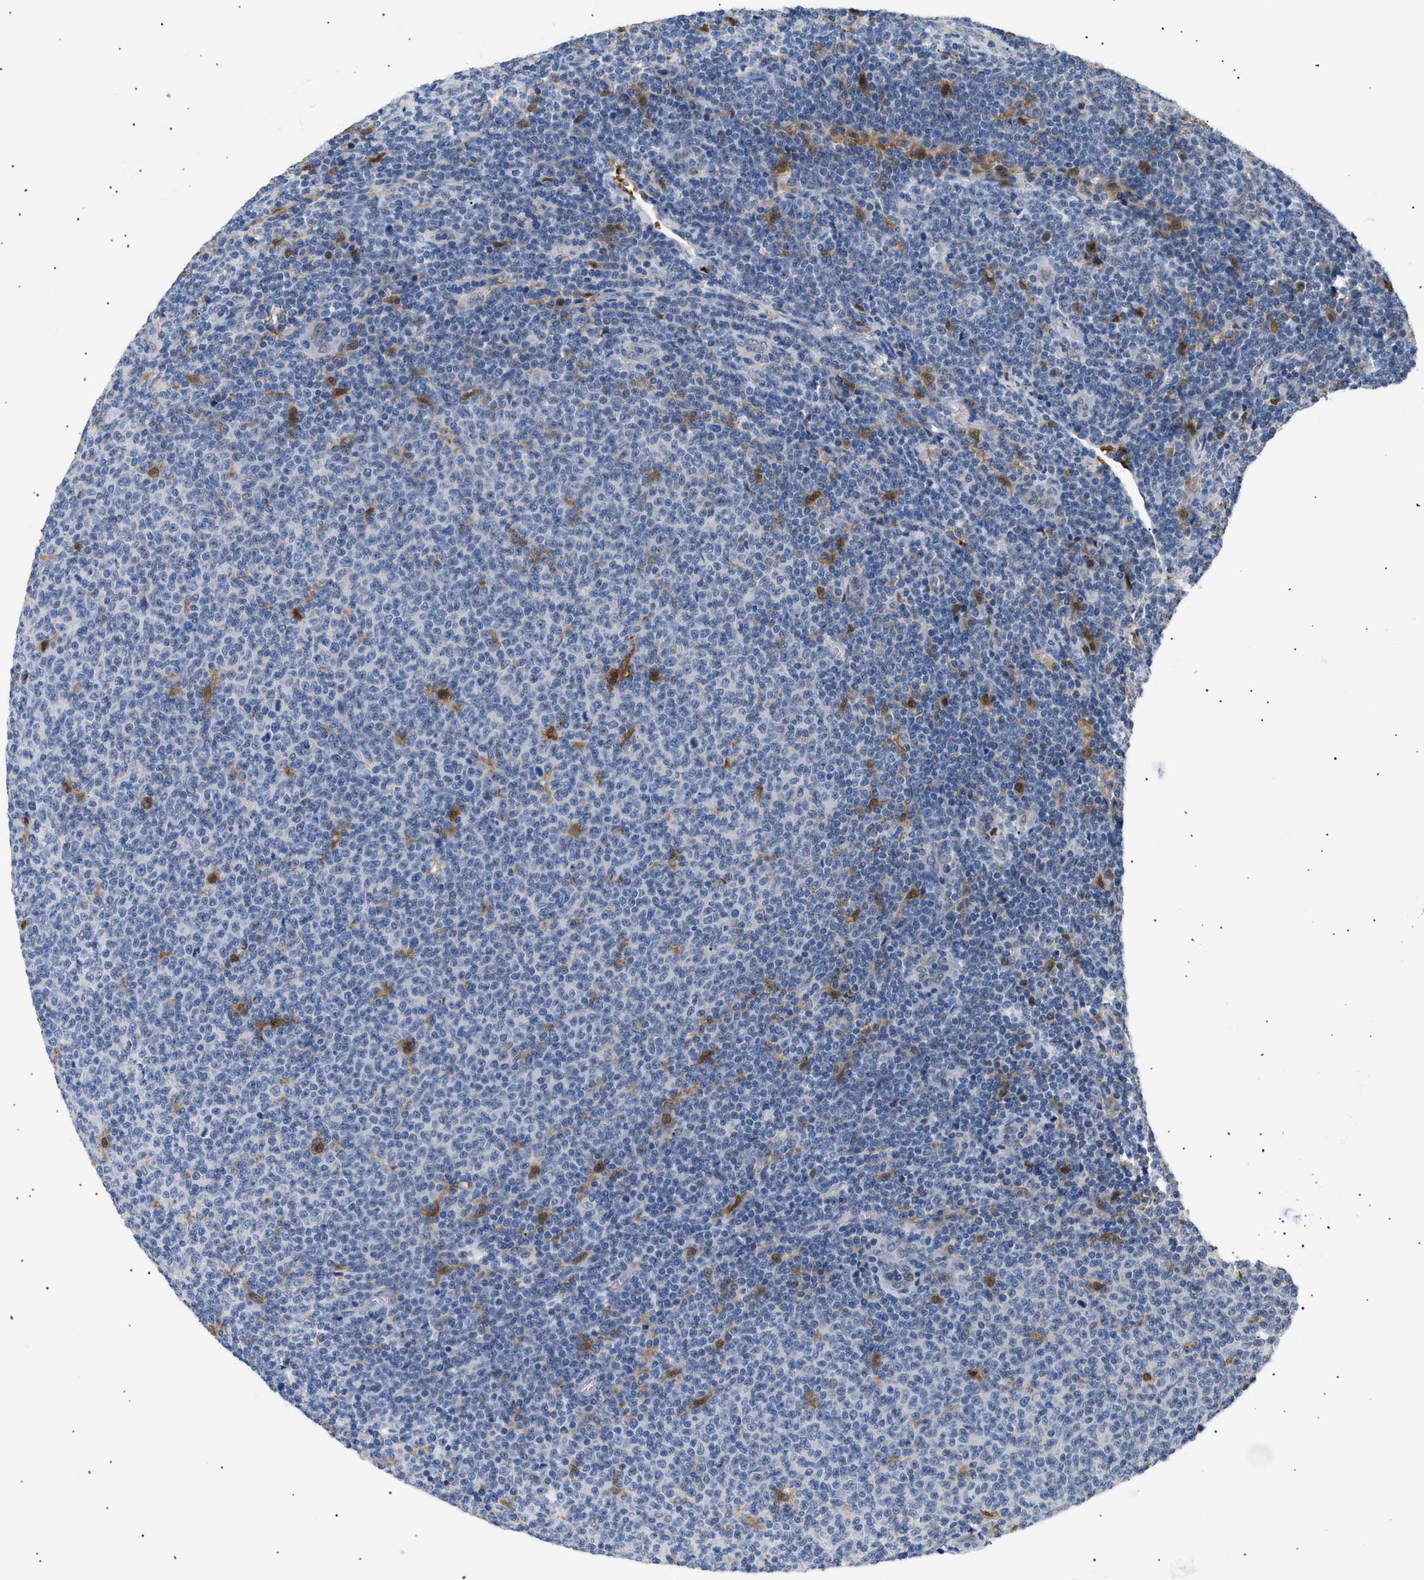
{"staining": {"intensity": "negative", "quantity": "none", "location": "none"}, "tissue": "lymphoma", "cell_type": "Tumor cells", "image_type": "cancer", "snomed": [{"axis": "morphology", "description": "Malignant lymphoma, non-Hodgkin's type, Low grade"}, {"axis": "topography", "description": "Lymph node"}], "caption": "High magnification brightfield microscopy of low-grade malignant lymphoma, non-Hodgkin's type stained with DAB (brown) and counterstained with hematoxylin (blue): tumor cells show no significant positivity.", "gene": "AKR1A1", "patient": {"sex": "male", "age": 66}}